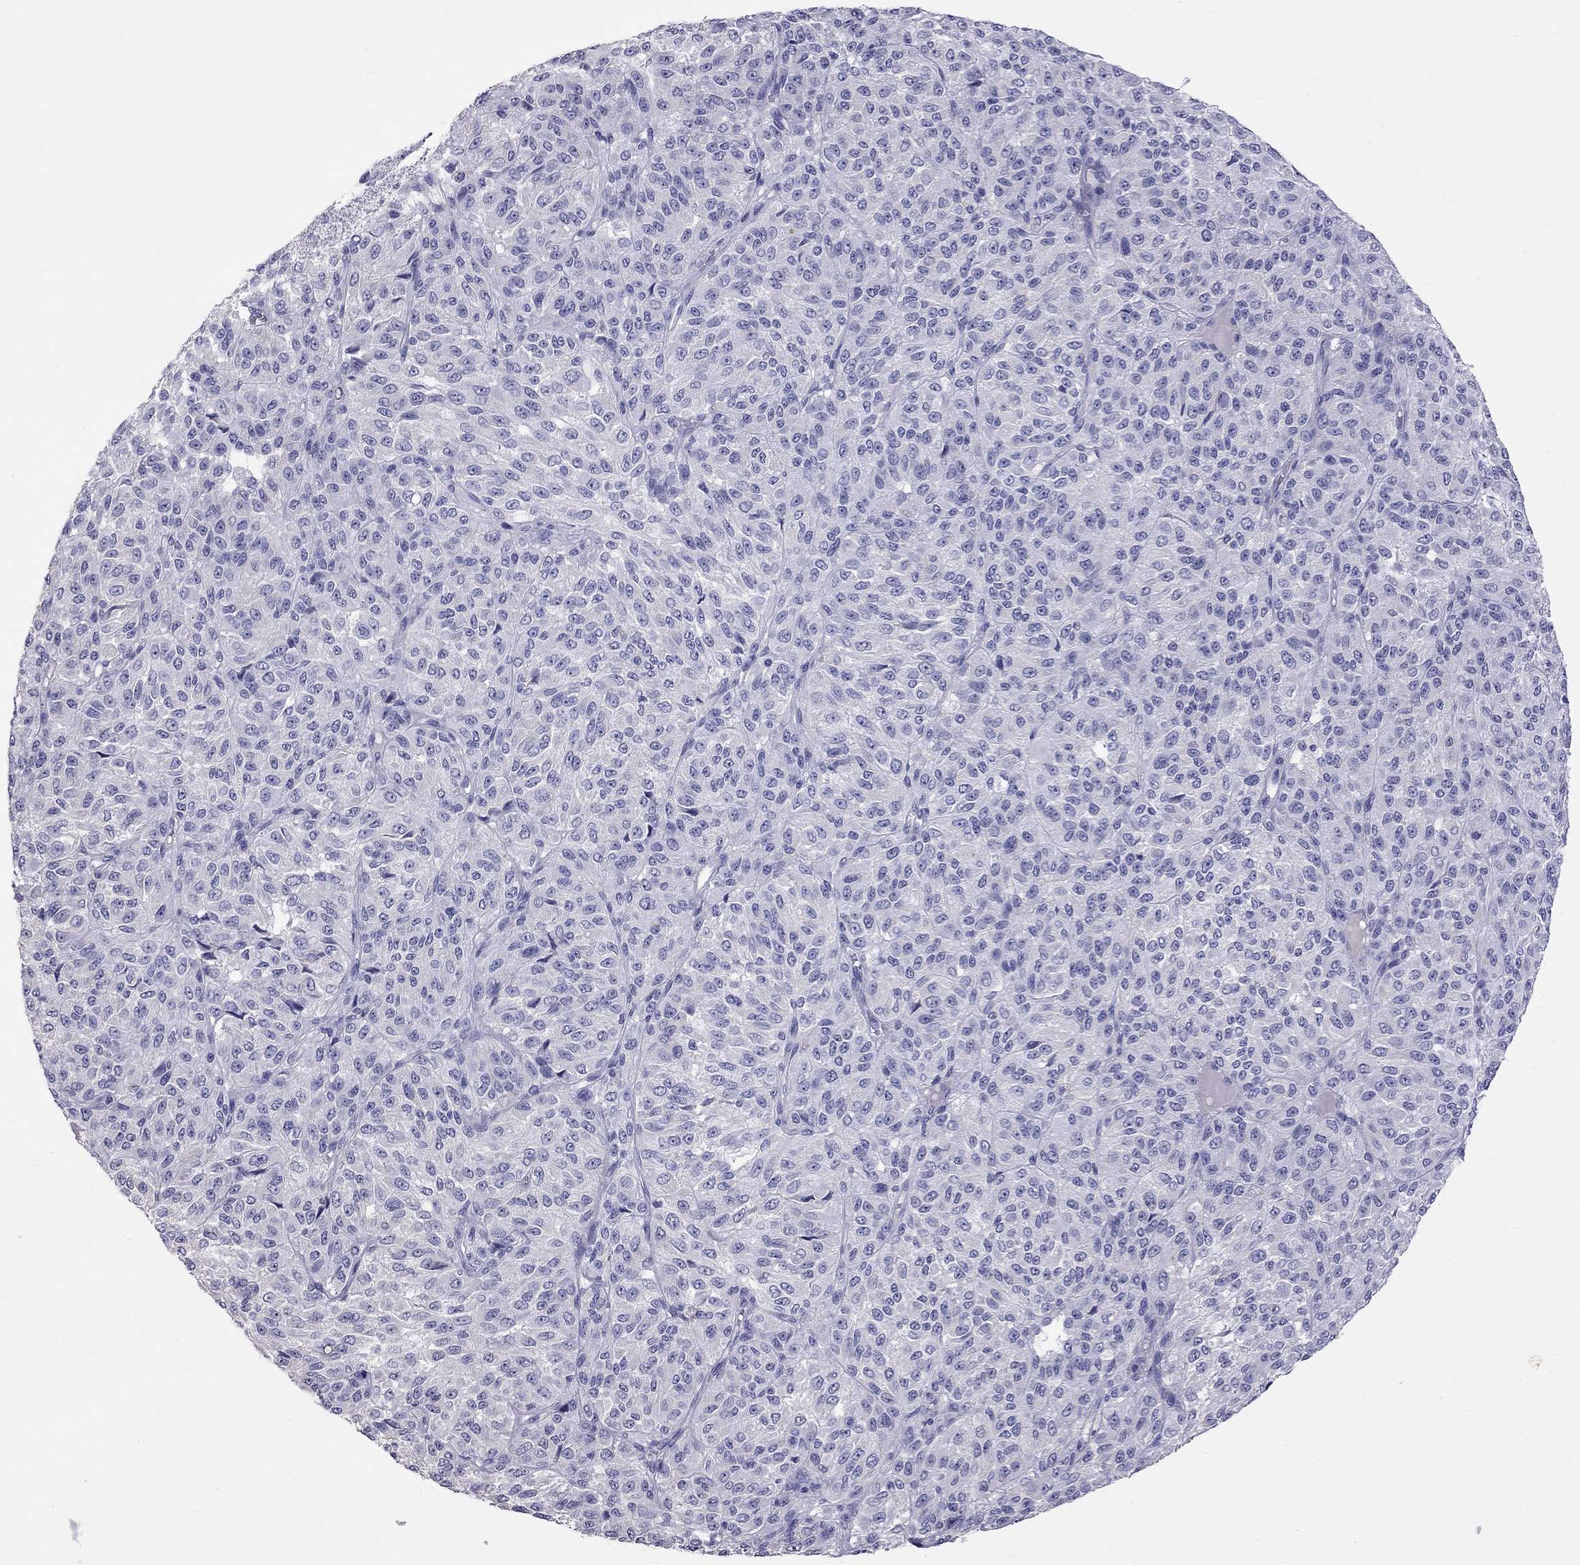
{"staining": {"intensity": "negative", "quantity": "none", "location": "none"}, "tissue": "melanoma", "cell_type": "Tumor cells", "image_type": "cancer", "snomed": [{"axis": "morphology", "description": "Malignant melanoma, Metastatic site"}, {"axis": "topography", "description": "Brain"}], "caption": "DAB immunohistochemical staining of human melanoma exhibits no significant positivity in tumor cells.", "gene": "CFAP91", "patient": {"sex": "female", "age": 56}}